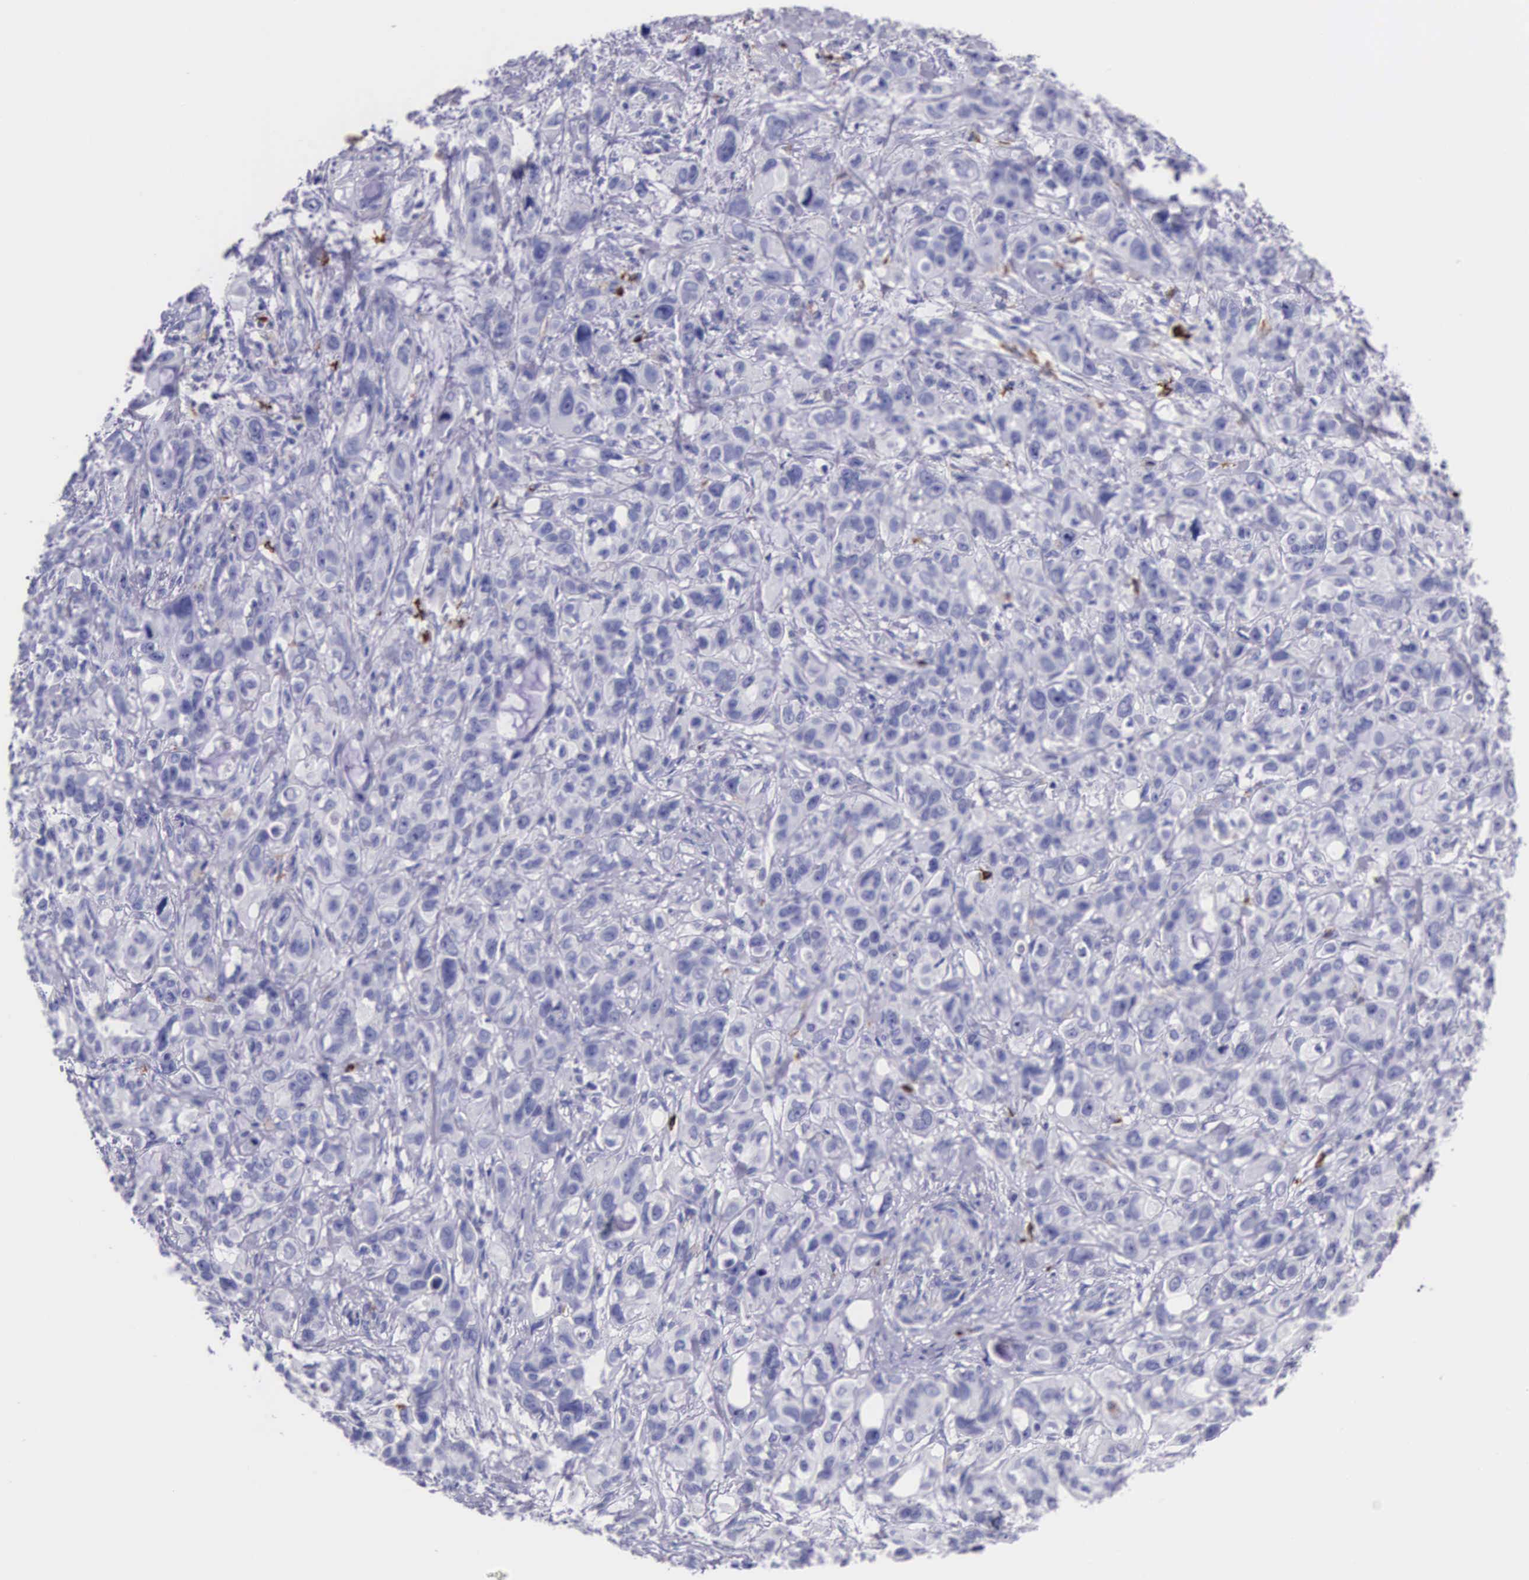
{"staining": {"intensity": "negative", "quantity": "none", "location": "none"}, "tissue": "stomach cancer", "cell_type": "Tumor cells", "image_type": "cancer", "snomed": [{"axis": "morphology", "description": "Adenocarcinoma, NOS"}, {"axis": "topography", "description": "Stomach, upper"}], "caption": "Stomach adenocarcinoma was stained to show a protein in brown. There is no significant staining in tumor cells.", "gene": "FCN1", "patient": {"sex": "male", "age": 47}}